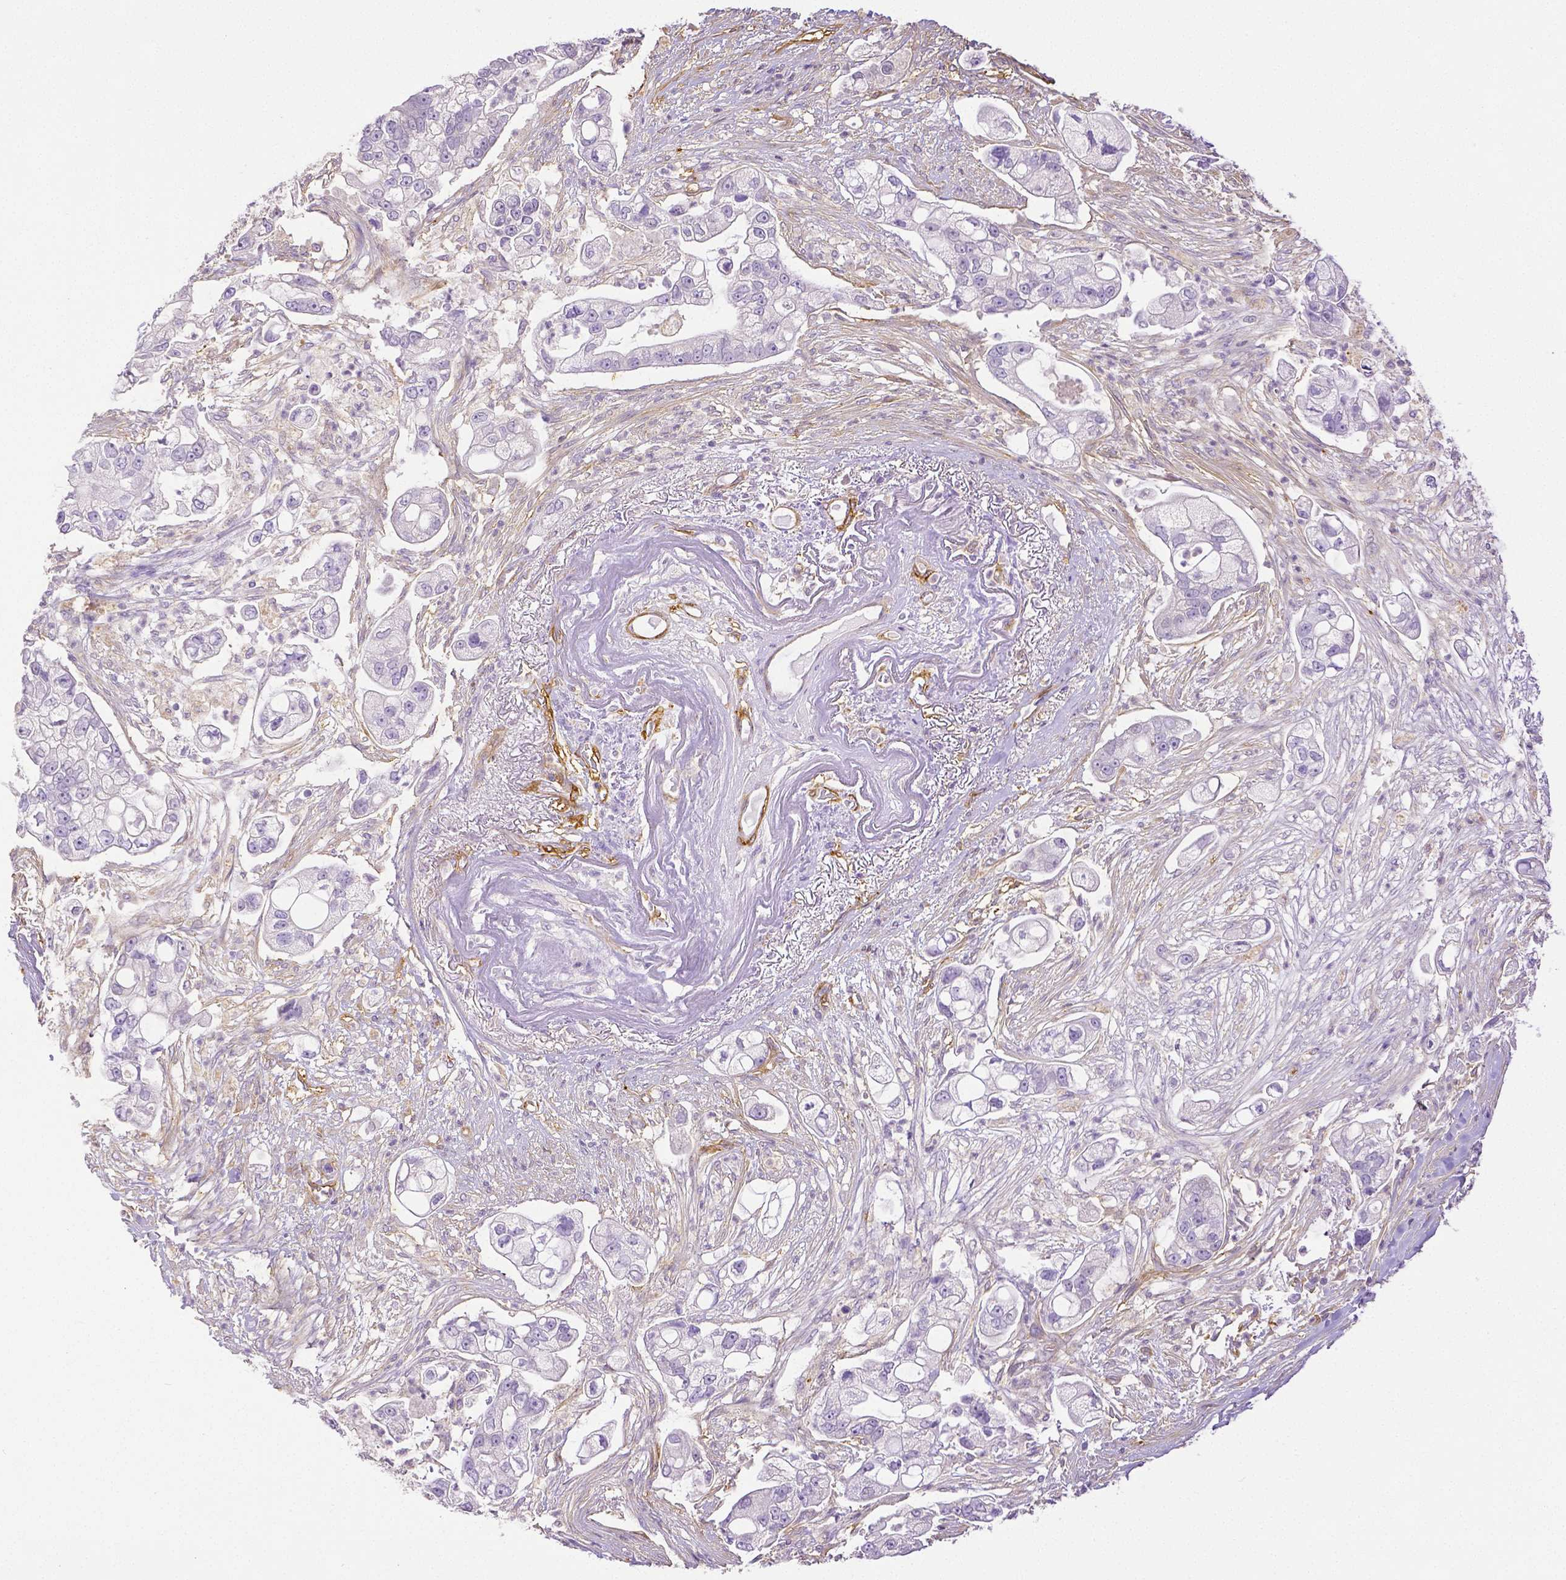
{"staining": {"intensity": "negative", "quantity": "none", "location": "none"}, "tissue": "pancreatic cancer", "cell_type": "Tumor cells", "image_type": "cancer", "snomed": [{"axis": "morphology", "description": "Adenocarcinoma, NOS"}, {"axis": "topography", "description": "Pancreas"}], "caption": "Immunohistochemistry of pancreatic adenocarcinoma reveals no positivity in tumor cells.", "gene": "THY1", "patient": {"sex": "female", "age": 69}}